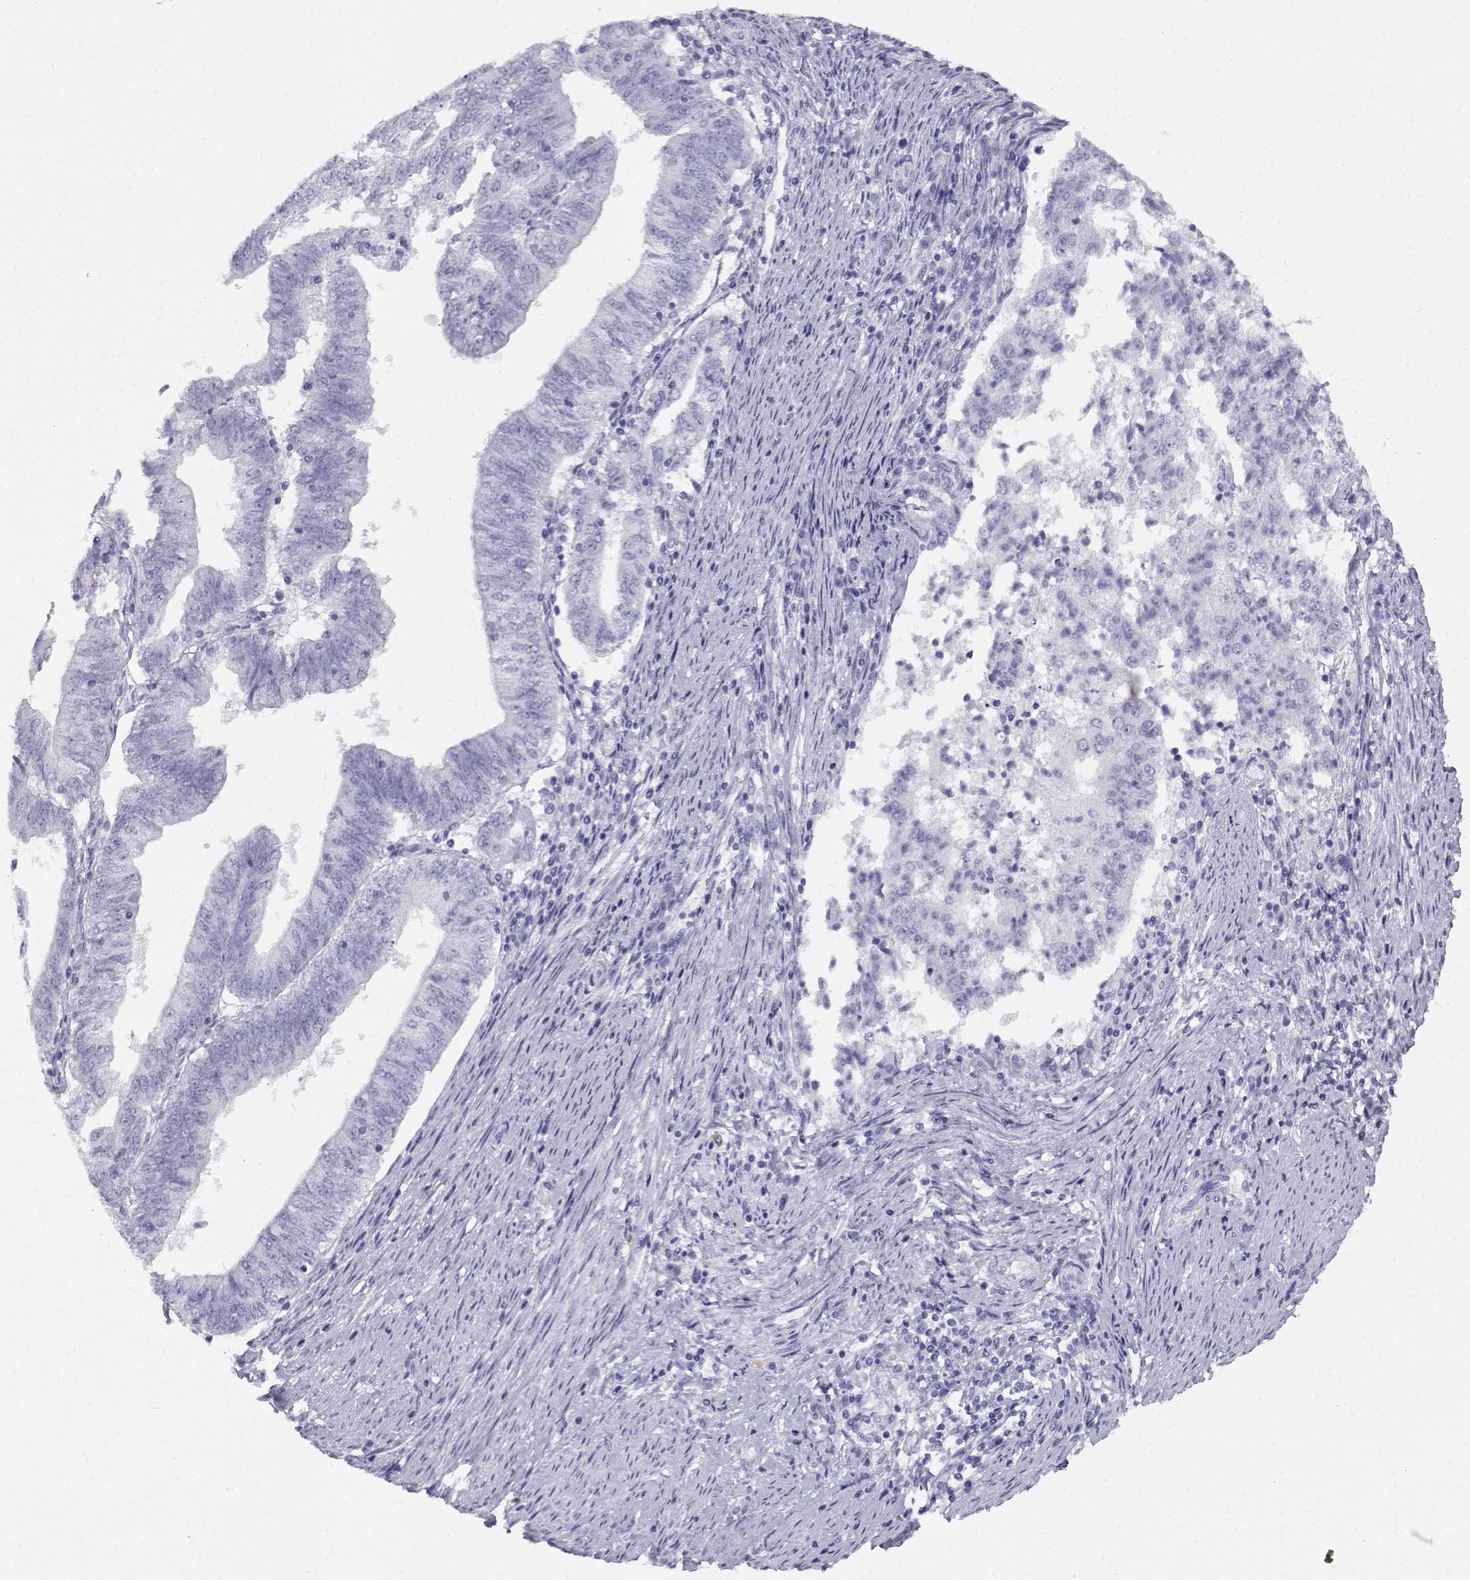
{"staining": {"intensity": "negative", "quantity": "none", "location": "none"}, "tissue": "endometrial cancer", "cell_type": "Tumor cells", "image_type": "cancer", "snomed": [{"axis": "morphology", "description": "Adenocarcinoma, NOS"}, {"axis": "topography", "description": "Endometrium"}], "caption": "DAB immunohistochemical staining of human adenocarcinoma (endometrial) reveals no significant positivity in tumor cells.", "gene": "CABS1", "patient": {"sex": "female", "age": 82}}